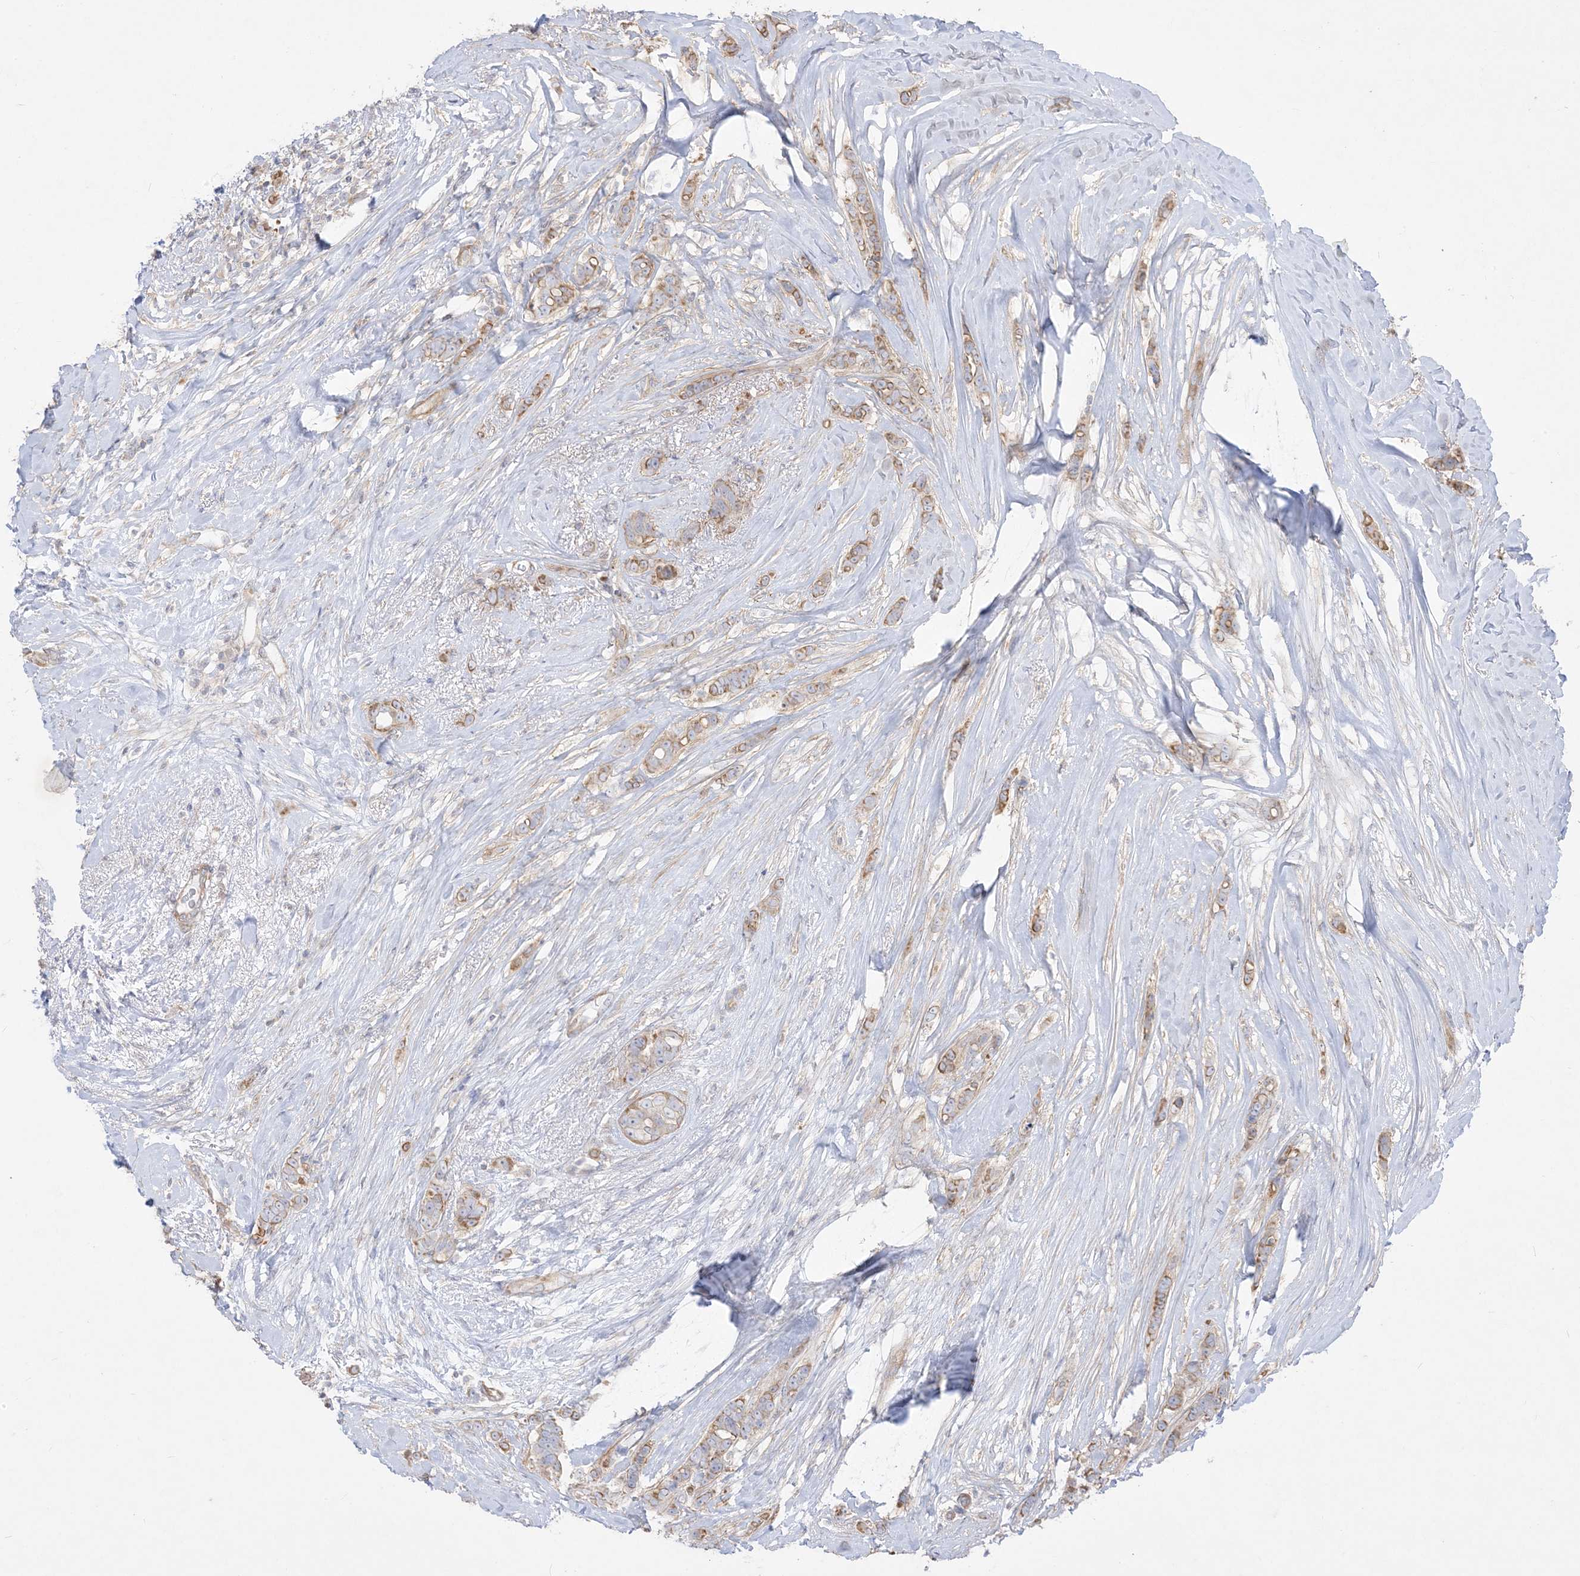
{"staining": {"intensity": "moderate", "quantity": "25%-75%", "location": "cytoplasmic/membranous"}, "tissue": "breast cancer", "cell_type": "Tumor cells", "image_type": "cancer", "snomed": [{"axis": "morphology", "description": "Lobular carcinoma"}, {"axis": "topography", "description": "Breast"}], "caption": "Breast cancer was stained to show a protein in brown. There is medium levels of moderate cytoplasmic/membranous expression in about 25%-75% of tumor cells.", "gene": "ARHGEF9", "patient": {"sex": "female", "age": 51}}